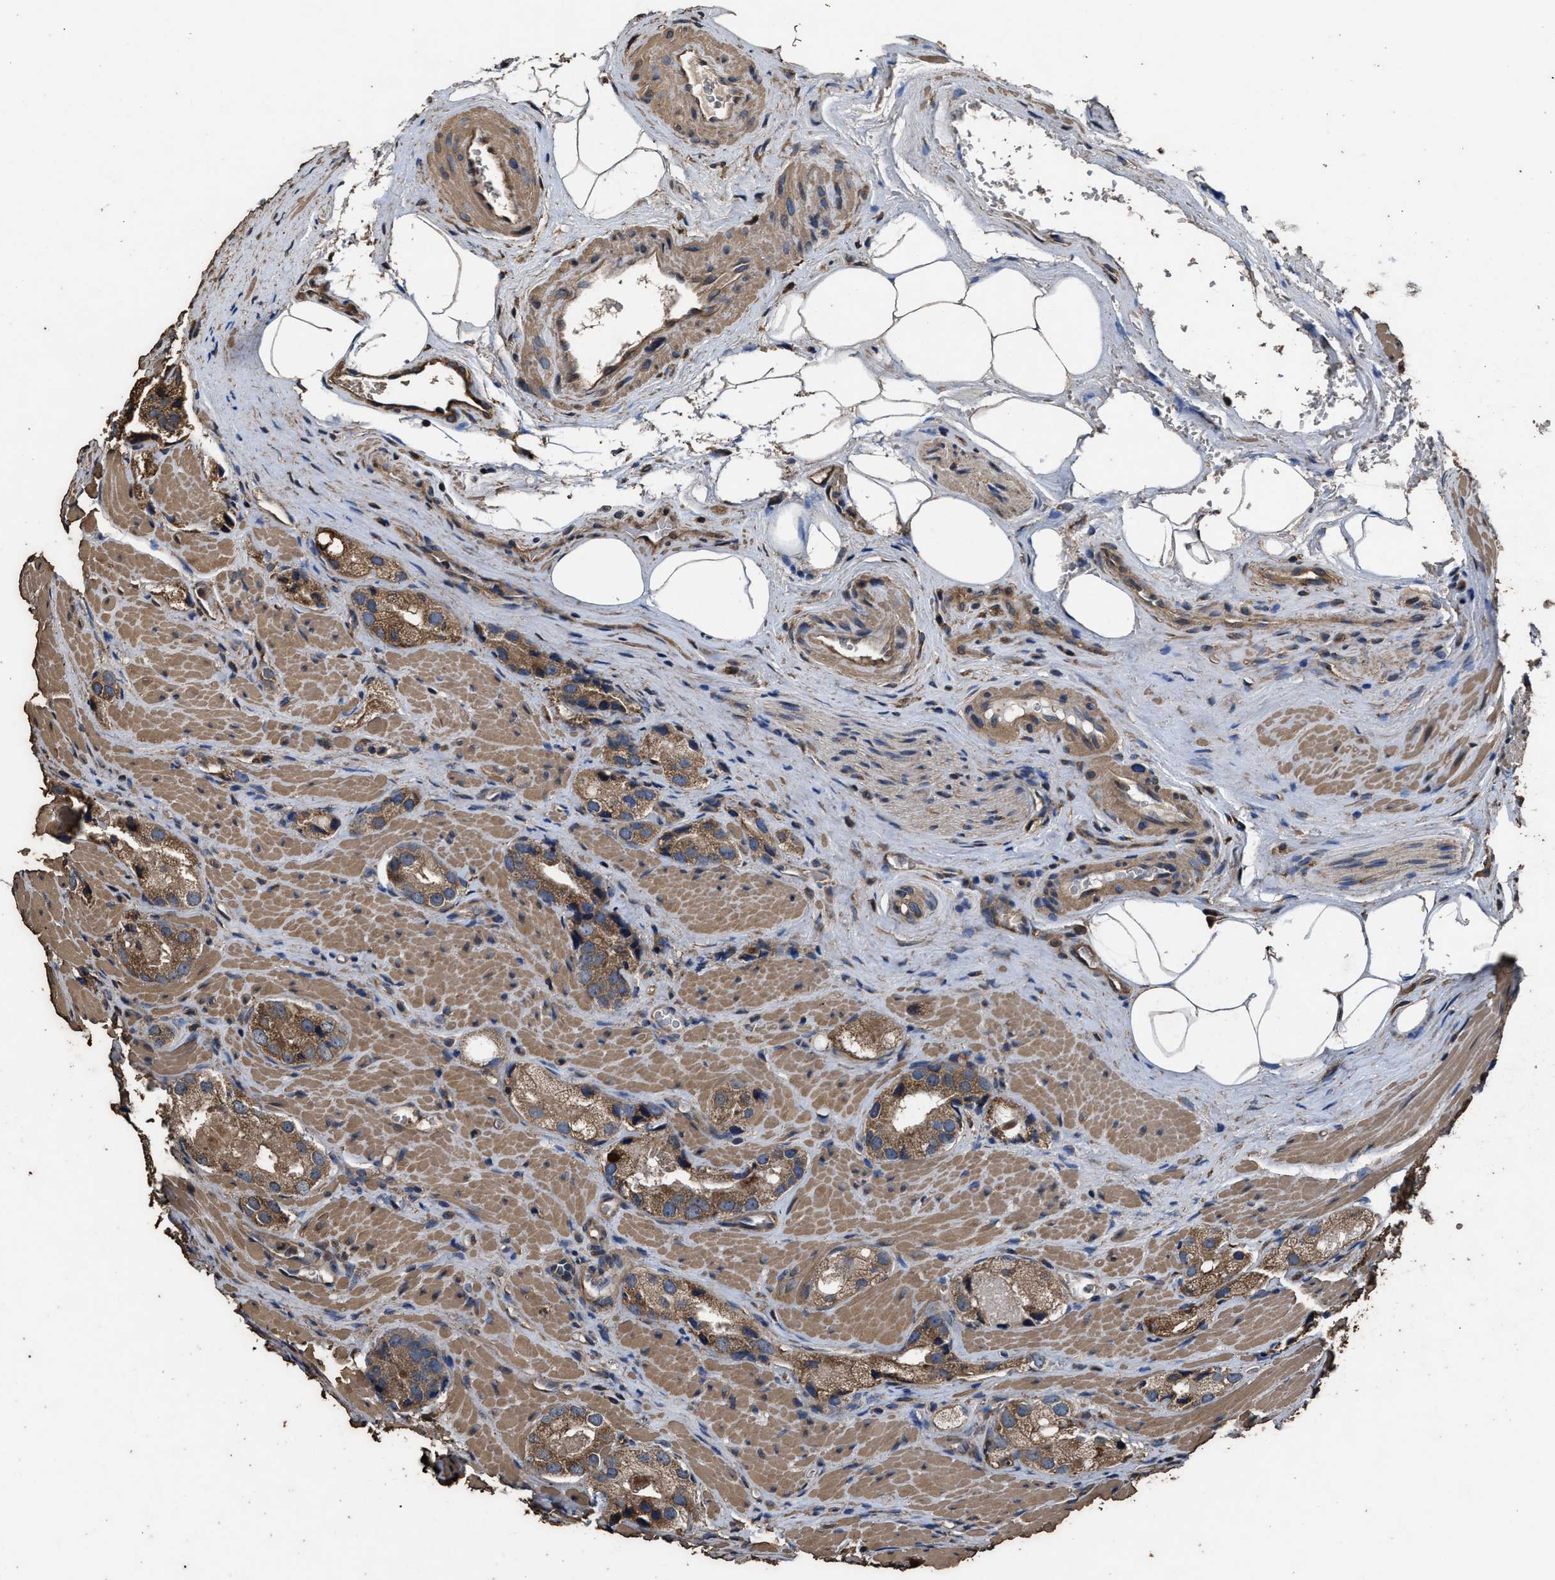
{"staining": {"intensity": "moderate", "quantity": ">75%", "location": "cytoplasmic/membranous"}, "tissue": "prostate cancer", "cell_type": "Tumor cells", "image_type": "cancer", "snomed": [{"axis": "morphology", "description": "Adenocarcinoma, High grade"}, {"axis": "topography", "description": "Prostate"}], "caption": "Prostate high-grade adenocarcinoma stained for a protein shows moderate cytoplasmic/membranous positivity in tumor cells. Using DAB (3,3'-diaminobenzidine) (brown) and hematoxylin (blue) stains, captured at high magnification using brightfield microscopy.", "gene": "ZMYND19", "patient": {"sex": "male", "age": 63}}